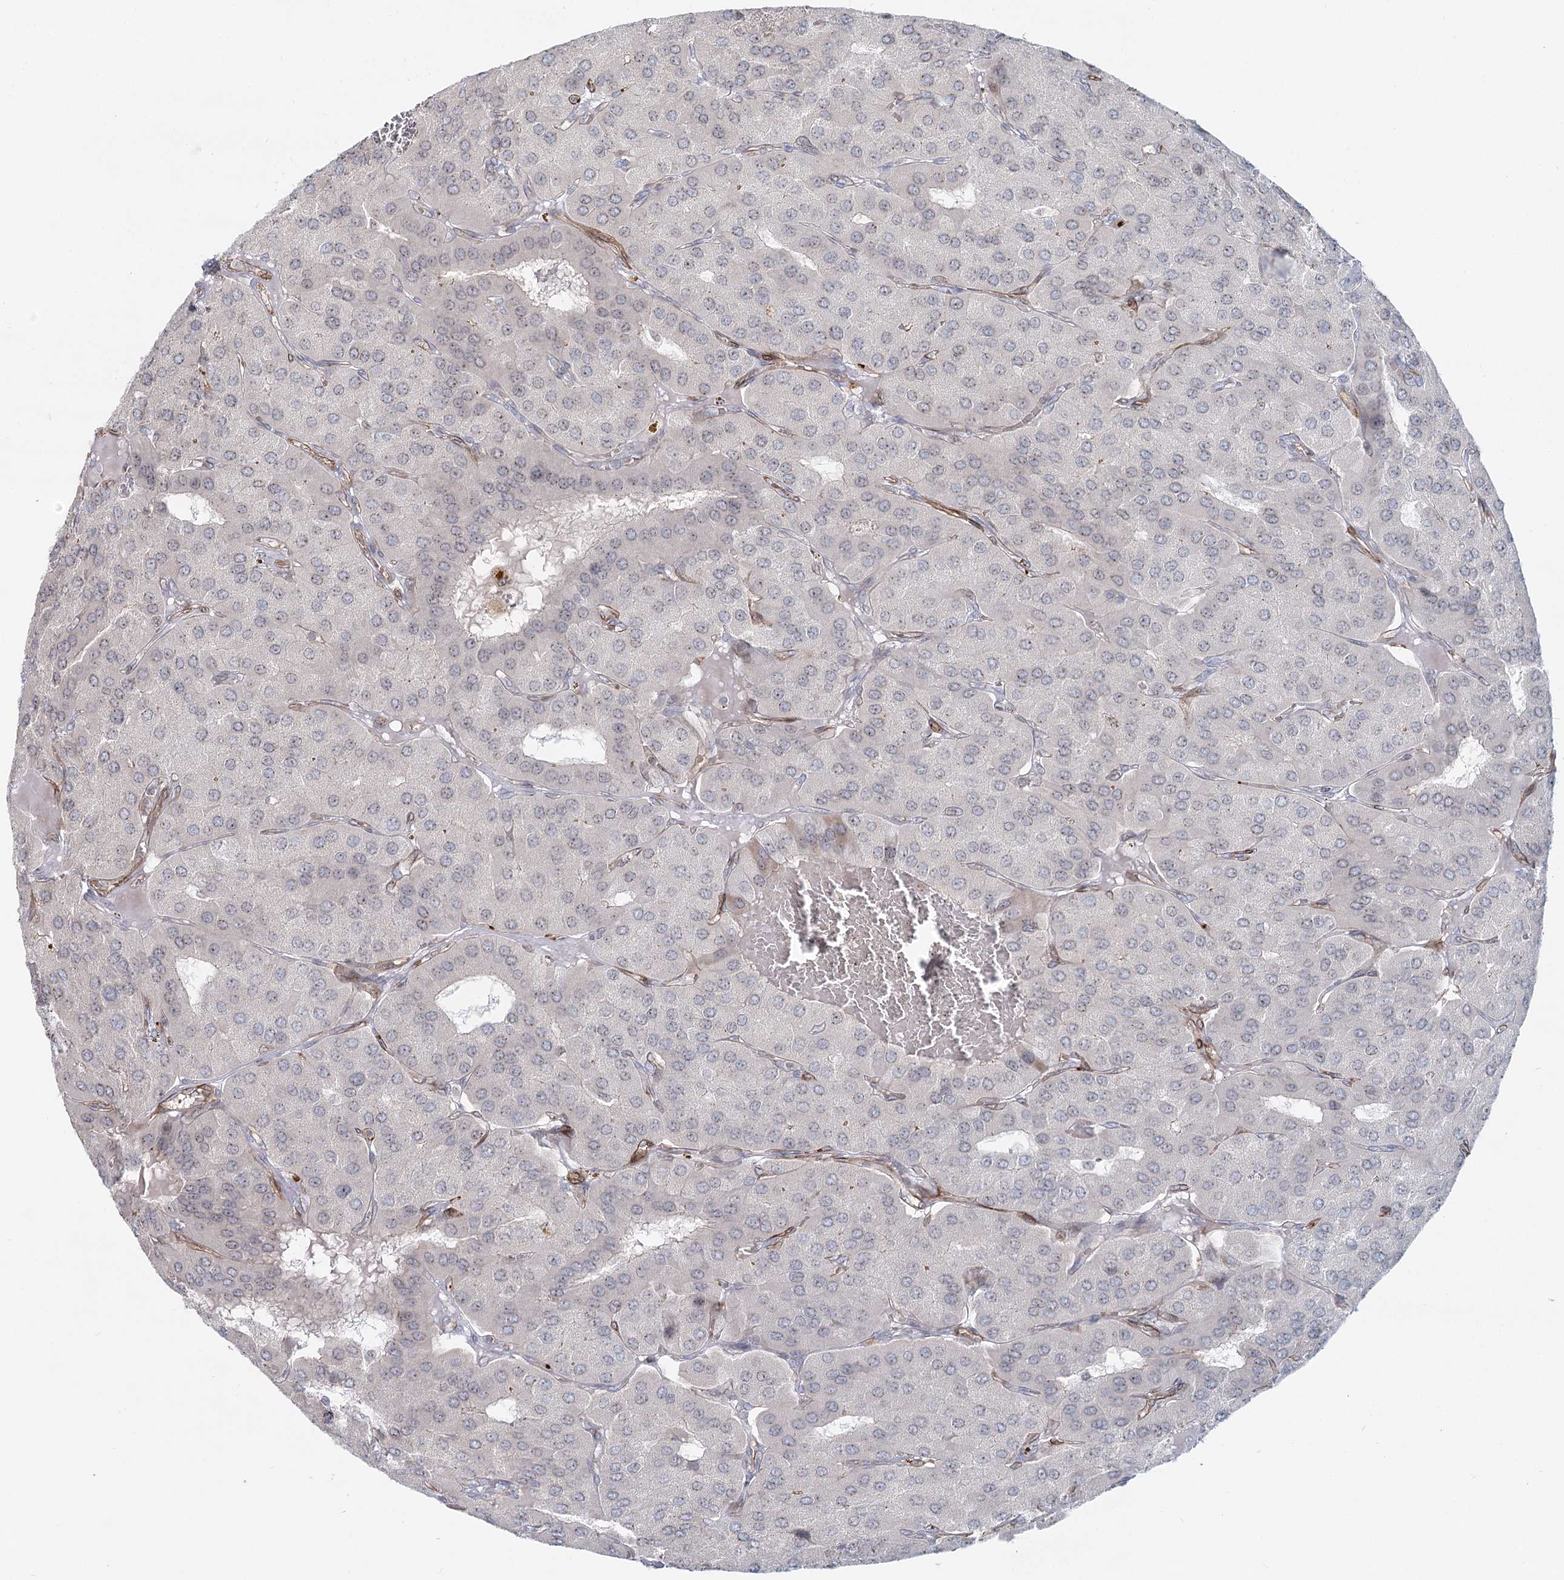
{"staining": {"intensity": "negative", "quantity": "none", "location": "none"}, "tissue": "parathyroid gland", "cell_type": "Glandular cells", "image_type": "normal", "snomed": [{"axis": "morphology", "description": "Normal tissue, NOS"}, {"axis": "morphology", "description": "Adenoma, NOS"}, {"axis": "topography", "description": "Parathyroid gland"}], "caption": "A micrograph of parathyroid gland stained for a protein displays no brown staining in glandular cells. (IHC, brightfield microscopy, high magnification).", "gene": "ZFYVE28", "patient": {"sex": "female", "age": 86}}